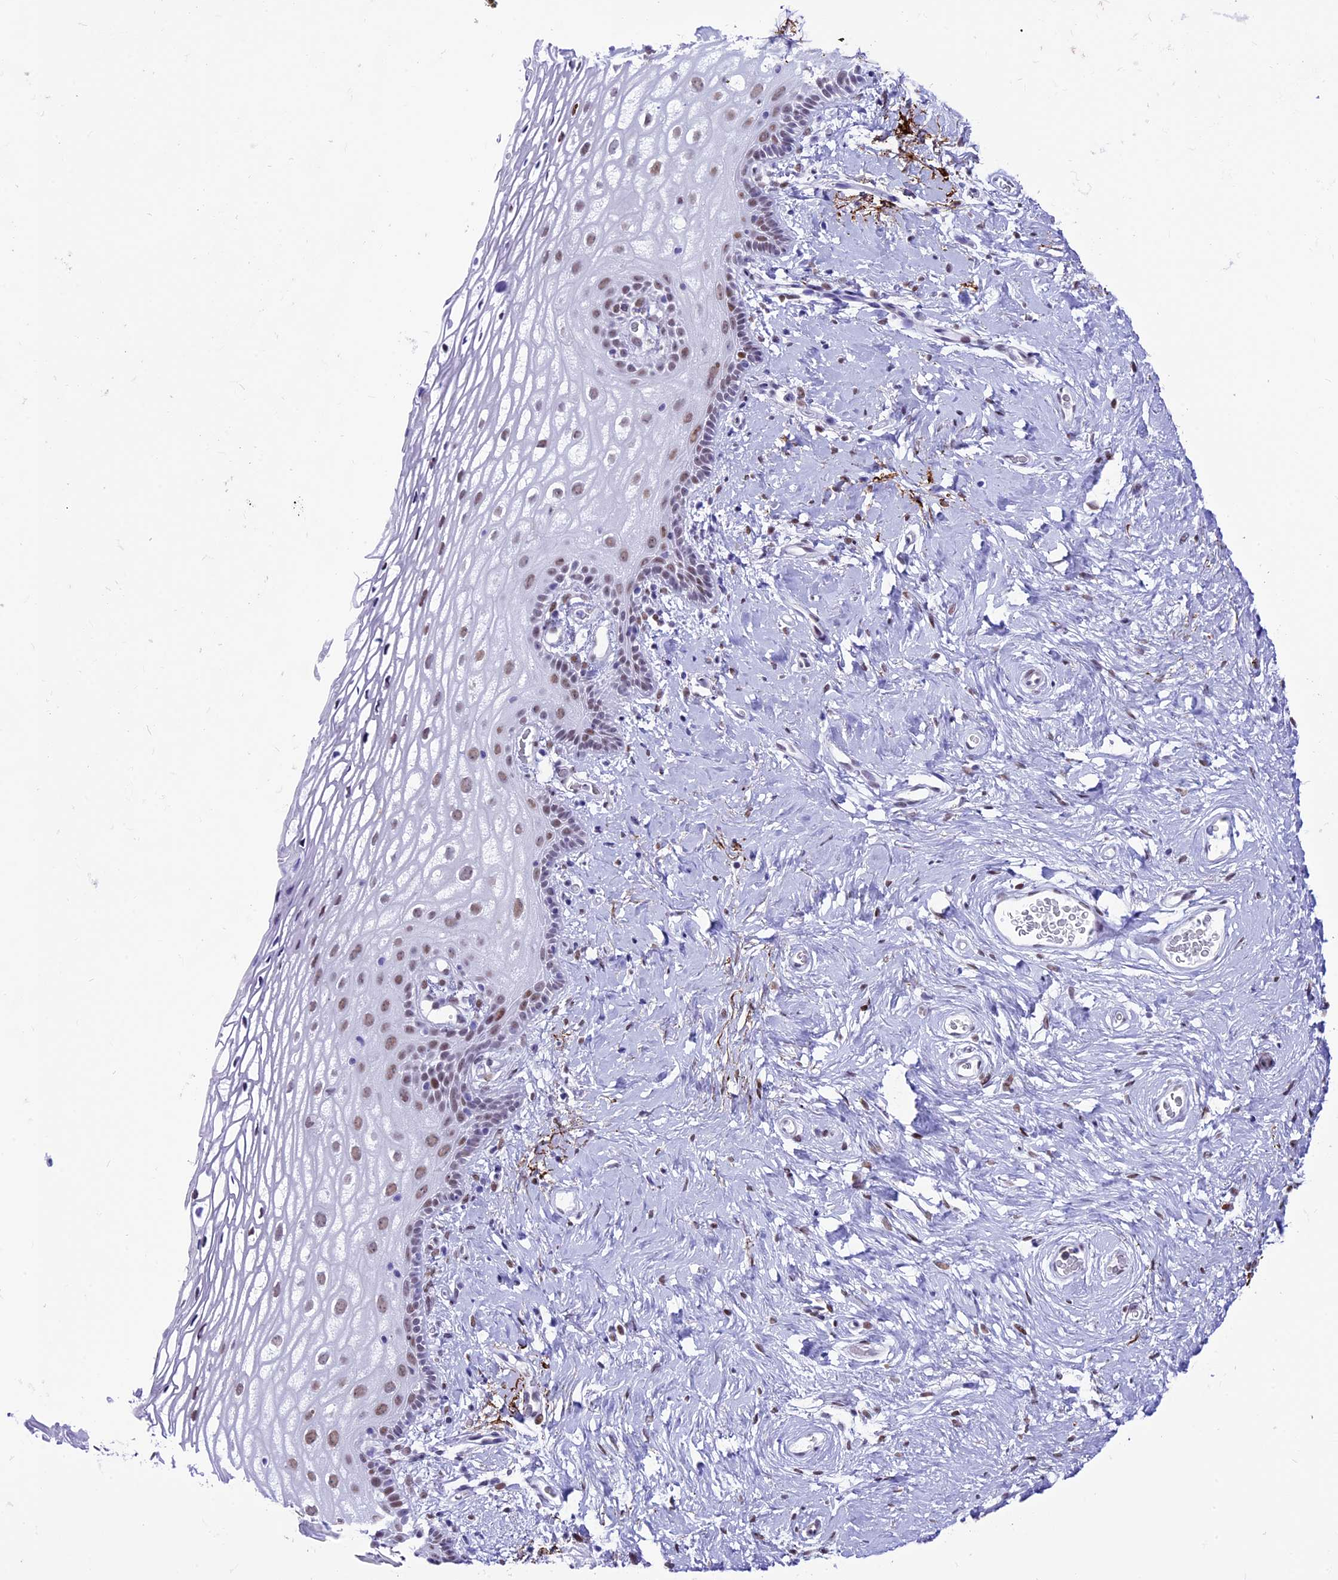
{"staining": {"intensity": "weak", "quantity": "25%-75%", "location": "nuclear"}, "tissue": "vagina", "cell_type": "Squamous epithelial cells", "image_type": "normal", "snomed": [{"axis": "morphology", "description": "Normal tissue, NOS"}, {"axis": "morphology", "description": "Adenocarcinoma, NOS"}, {"axis": "topography", "description": "Rectum"}, {"axis": "topography", "description": "Vagina"}], "caption": "Brown immunohistochemical staining in normal human vagina reveals weak nuclear staining in approximately 25%-75% of squamous epithelial cells.", "gene": "RPS6KB1", "patient": {"sex": "female", "age": 71}}